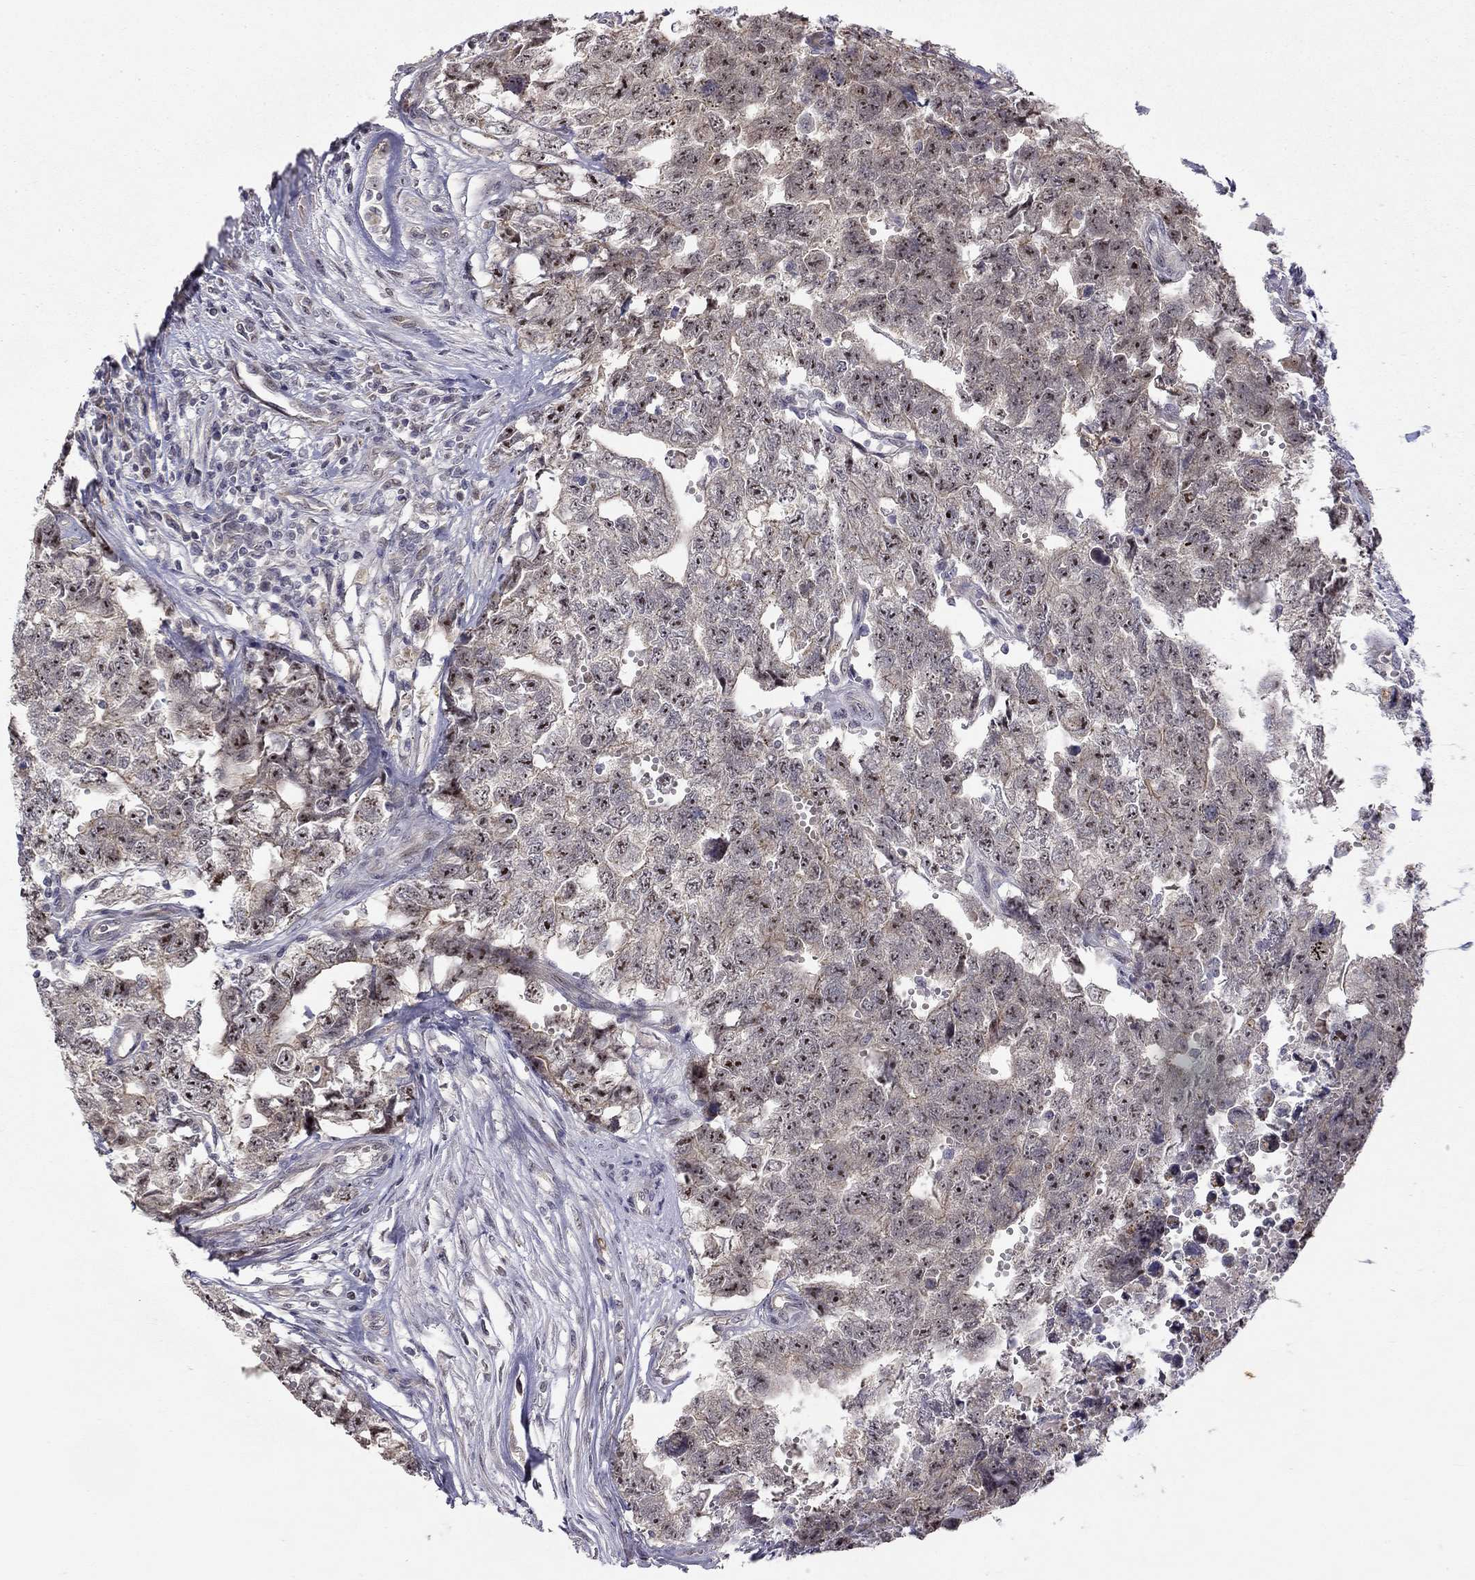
{"staining": {"intensity": "moderate", "quantity": "25%-75%", "location": "nuclear"}, "tissue": "testis cancer", "cell_type": "Tumor cells", "image_type": "cancer", "snomed": [{"axis": "morphology", "description": "Seminoma, NOS"}, {"axis": "morphology", "description": "Carcinoma, Embryonal, NOS"}, {"axis": "topography", "description": "Testis"}], "caption": "Testis cancer stained with a protein marker shows moderate staining in tumor cells.", "gene": "STXBP6", "patient": {"sex": "male", "age": 22}}